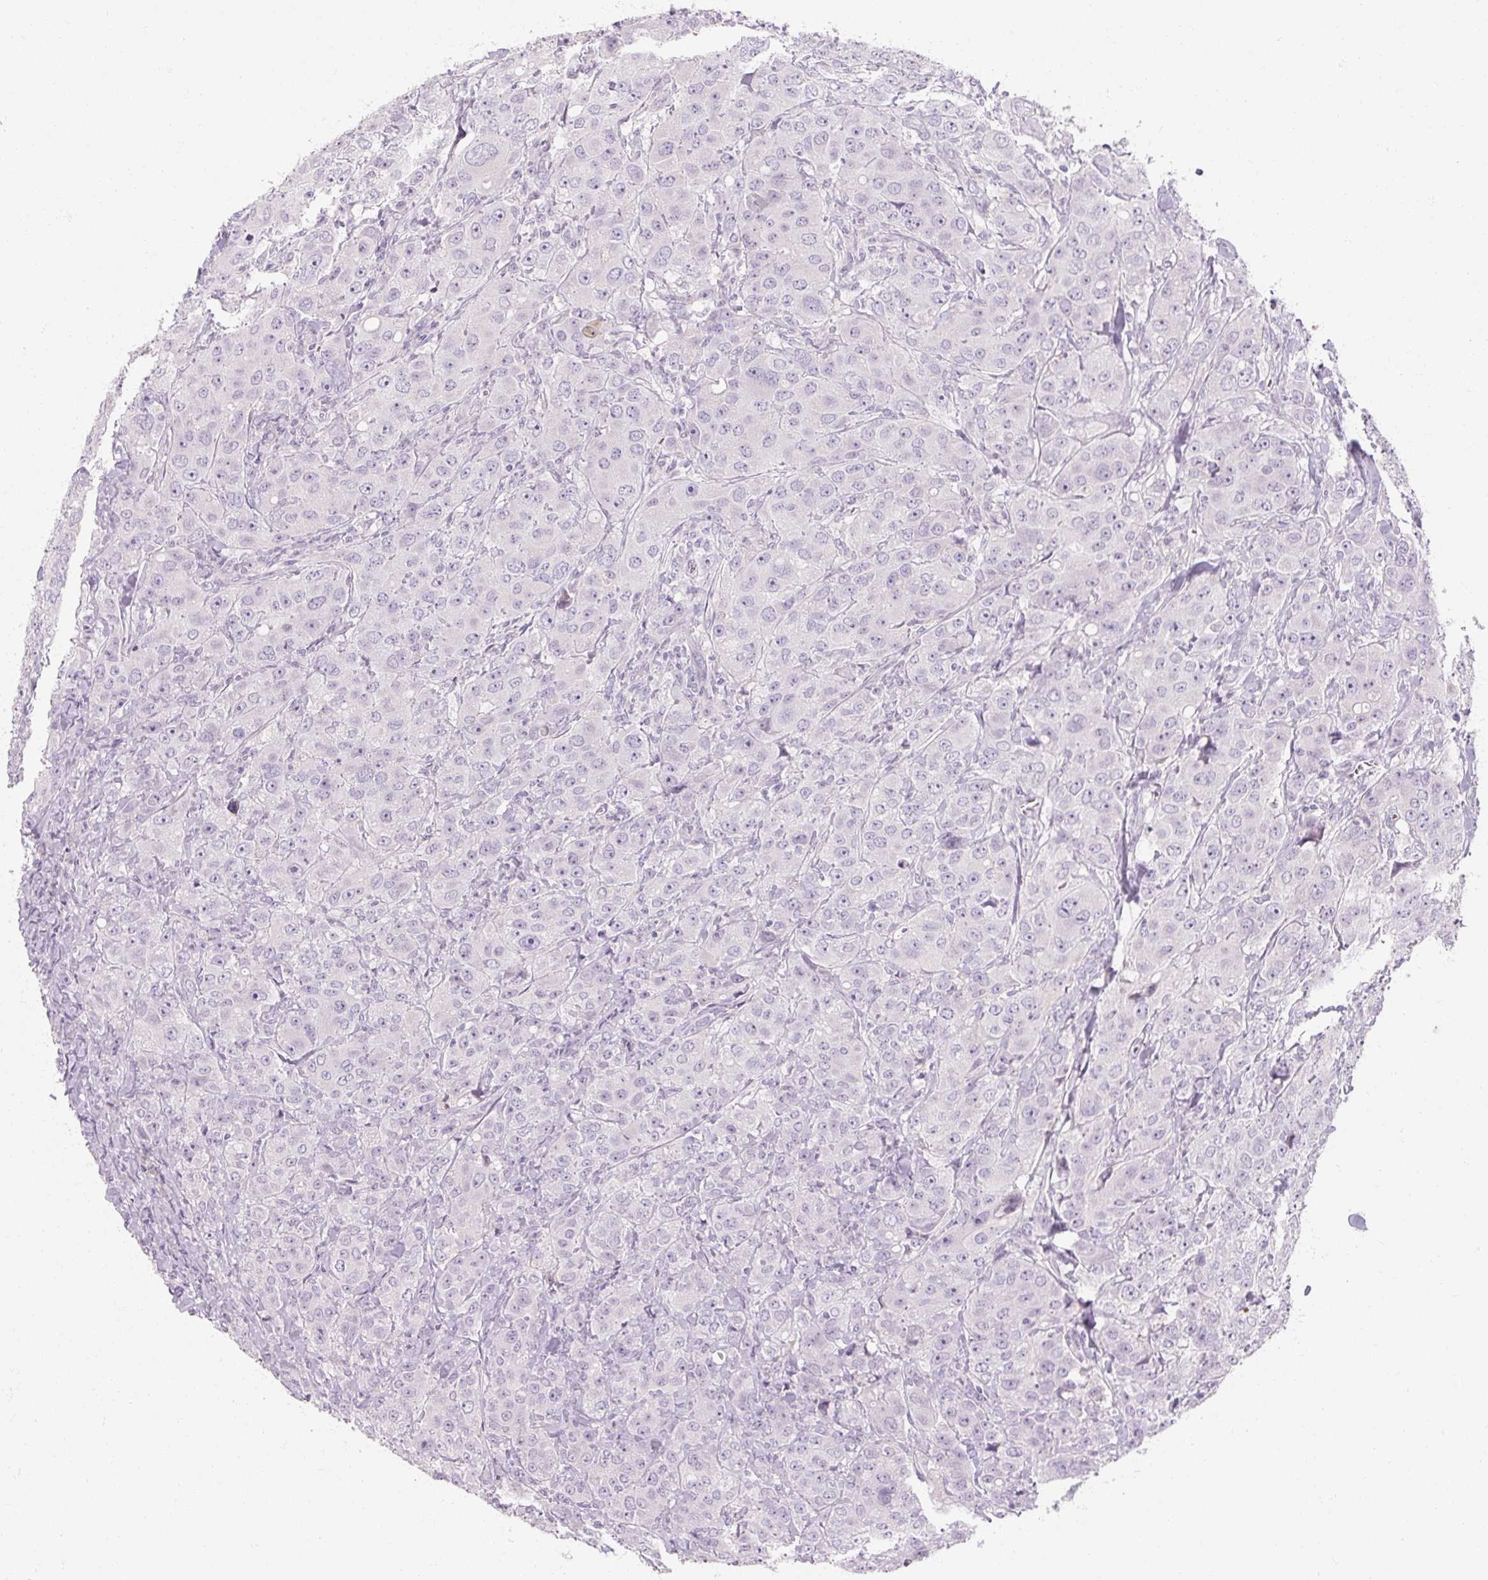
{"staining": {"intensity": "negative", "quantity": "none", "location": "none"}, "tissue": "breast cancer", "cell_type": "Tumor cells", "image_type": "cancer", "snomed": [{"axis": "morphology", "description": "Duct carcinoma"}, {"axis": "topography", "description": "Breast"}], "caption": "Immunohistochemistry of breast cancer (infiltrating ductal carcinoma) exhibits no expression in tumor cells.", "gene": "NFE2L3", "patient": {"sex": "female", "age": 43}}